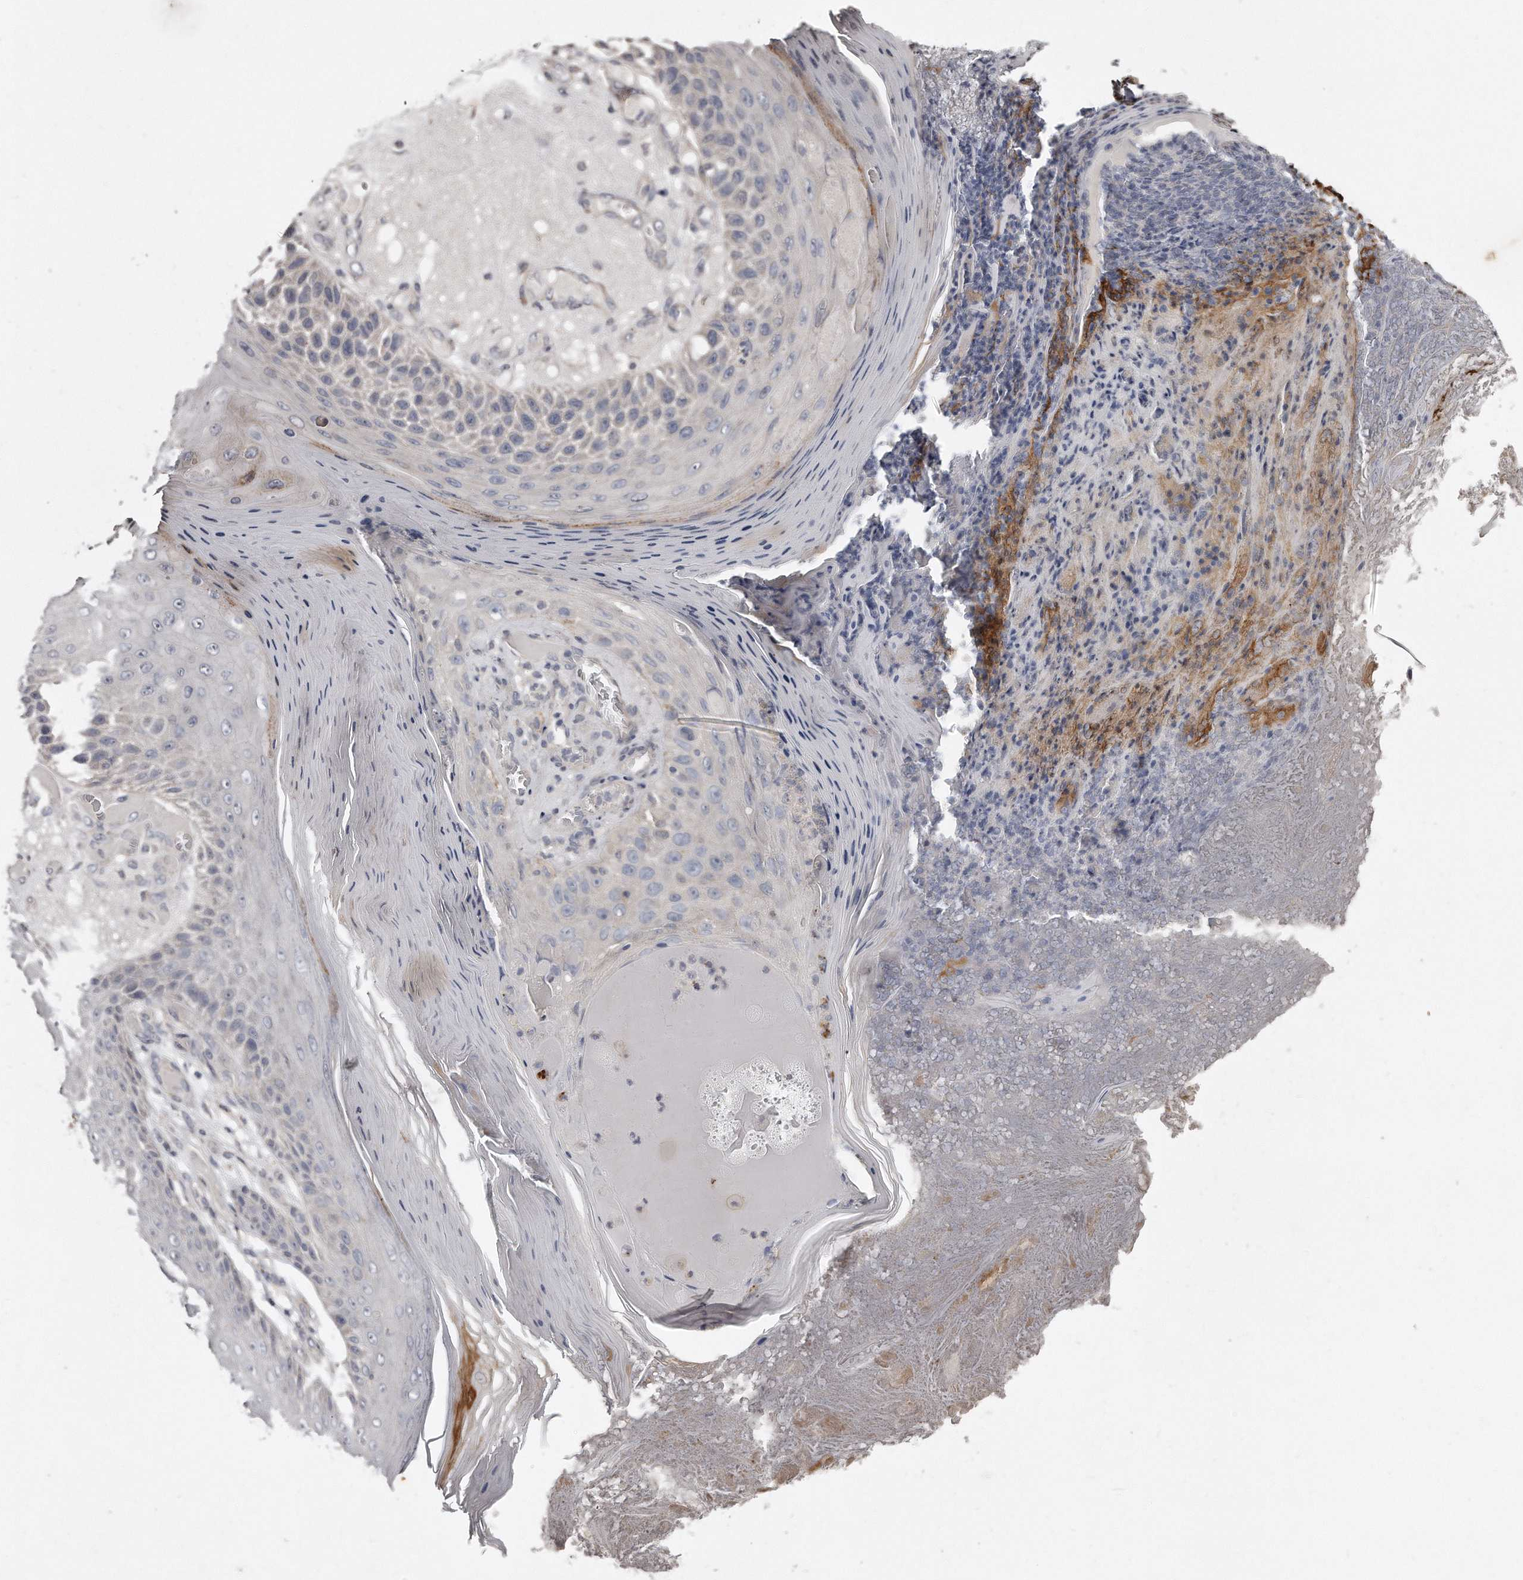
{"staining": {"intensity": "negative", "quantity": "none", "location": "none"}, "tissue": "skin cancer", "cell_type": "Tumor cells", "image_type": "cancer", "snomed": [{"axis": "morphology", "description": "Squamous cell carcinoma, NOS"}, {"axis": "topography", "description": "Skin"}], "caption": "DAB (3,3'-diaminobenzidine) immunohistochemical staining of human skin cancer (squamous cell carcinoma) shows no significant expression in tumor cells. The staining was performed using DAB to visualize the protein expression in brown, while the nuclei were stained in blue with hematoxylin (Magnification: 20x).", "gene": "LMOD1", "patient": {"sex": "female", "age": 88}}